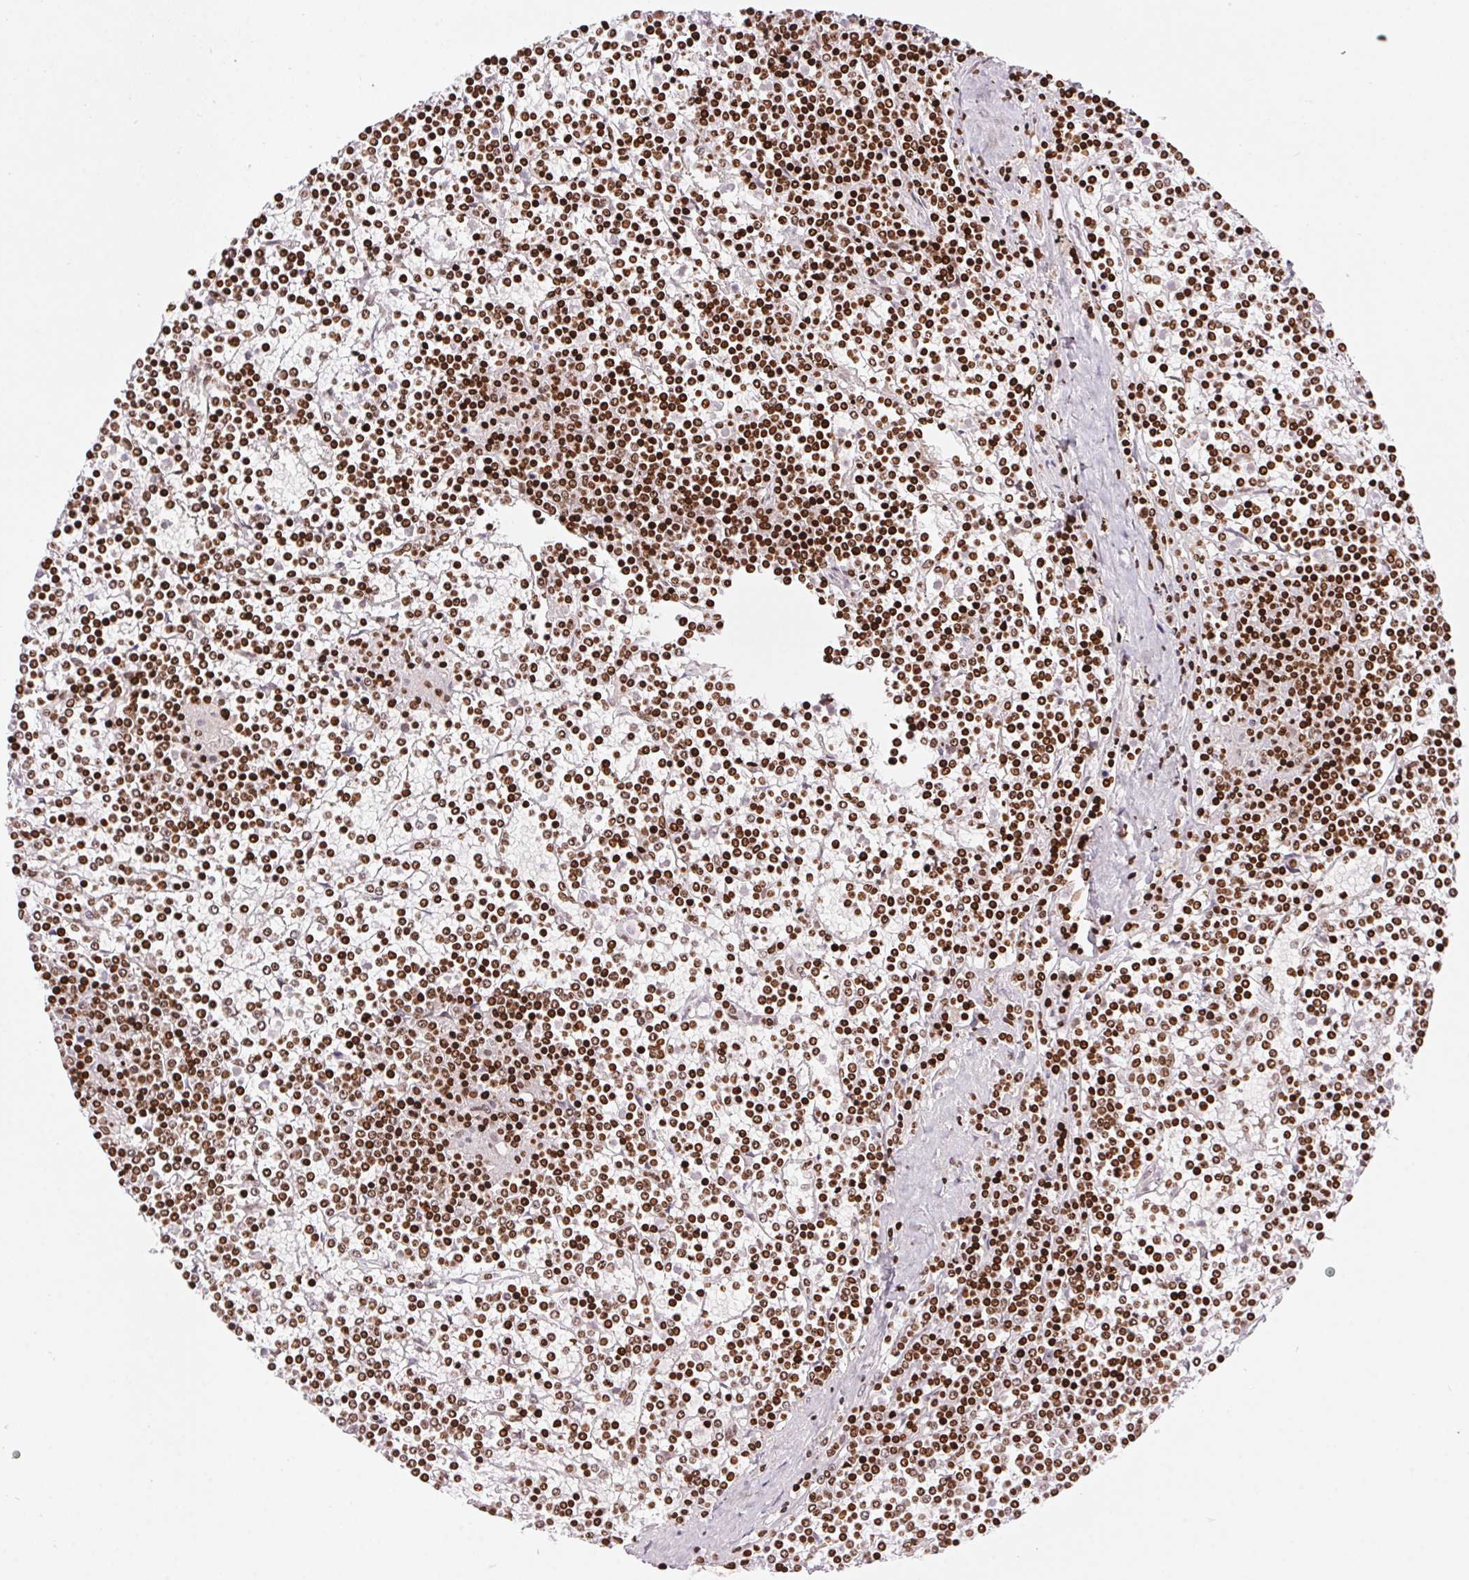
{"staining": {"intensity": "moderate", "quantity": ">75%", "location": "nuclear"}, "tissue": "lymphoma", "cell_type": "Tumor cells", "image_type": "cancer", "snomed": [{"axis": "morphology", "description": "Malignant lymphoma, non-Hodgkin's type, Low grade"}, {"axis": "topography", "description": "Spleen"}], "caption": "A micrograph of human lymphoma stained for a protein shows moderate nuclear brown staining in tumor cells. The protein of interest is stained brown, and the nuclei are stained in blue (DAB (3,3'-diaminobenzidine) IHC with brightfield microscopy, high magnification).", "gene": "POLD3", "patient": {"sex": "female", "age": 19}}